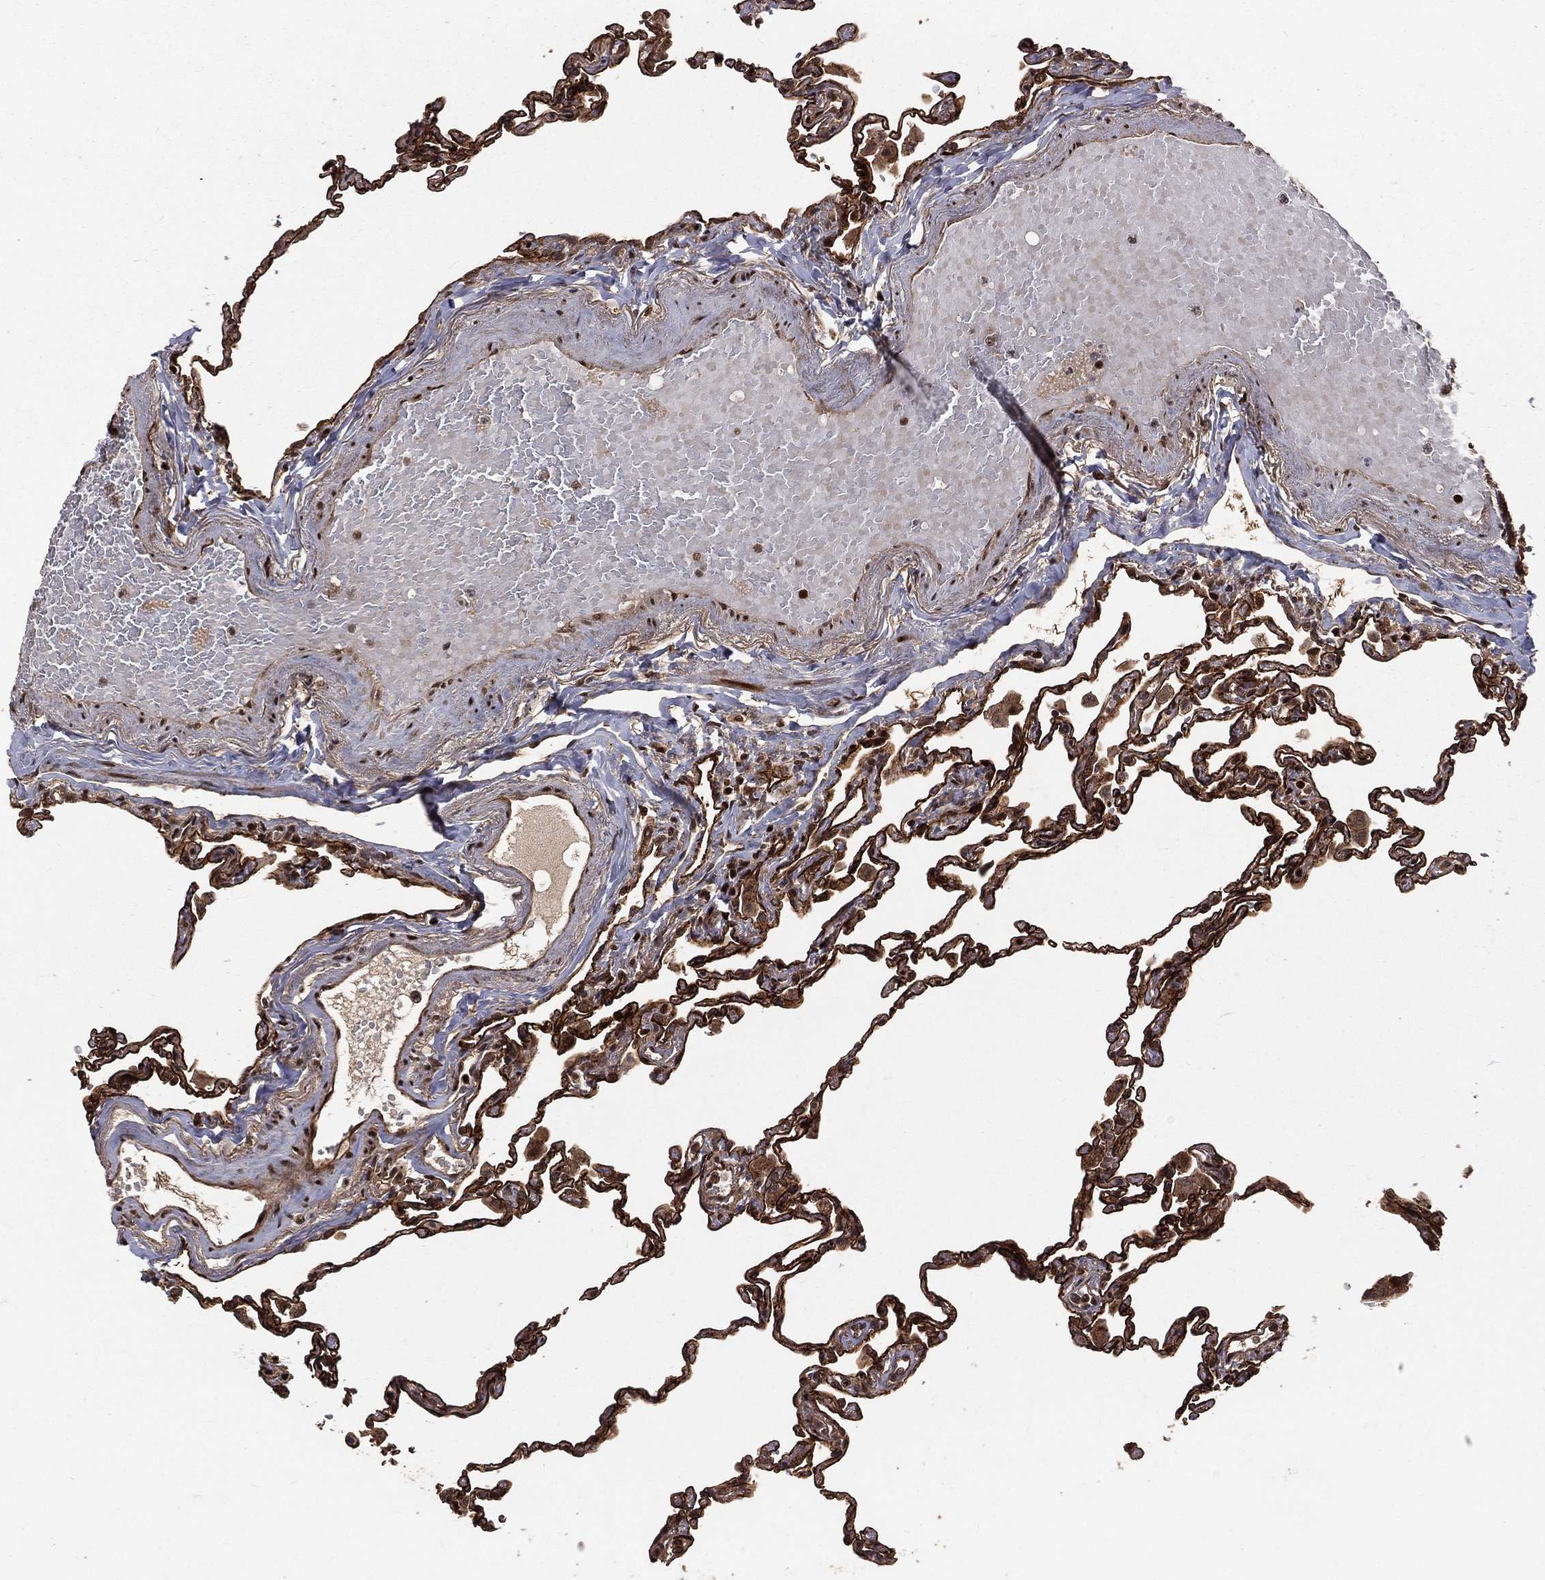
{"staining": {"intensity": "strong", "quantity": ">75%", "location": "cytoplasmic/membranous,nuclear"}, "tissue": "lung", "cell_type": "Alveolar cells", "image_type": "normal", "snomed": [{"axis": "morphology", "description": "Normal tissue, NOS"}, {"axis": "topography", "description": "Lung"}], "caption": "A high-resolution histopathology image shows IHC staining of unremarkable lung, which shows strong cytoplasmic/membranous,nuclear expression in about >75% of alveolar cells. (DAB (3,3'-diaminobenzidine) = brown stain, brightfield microscopy at high magnification).", "gene": "MAPK1", "patient": {"sex": "female", "age": 57}}